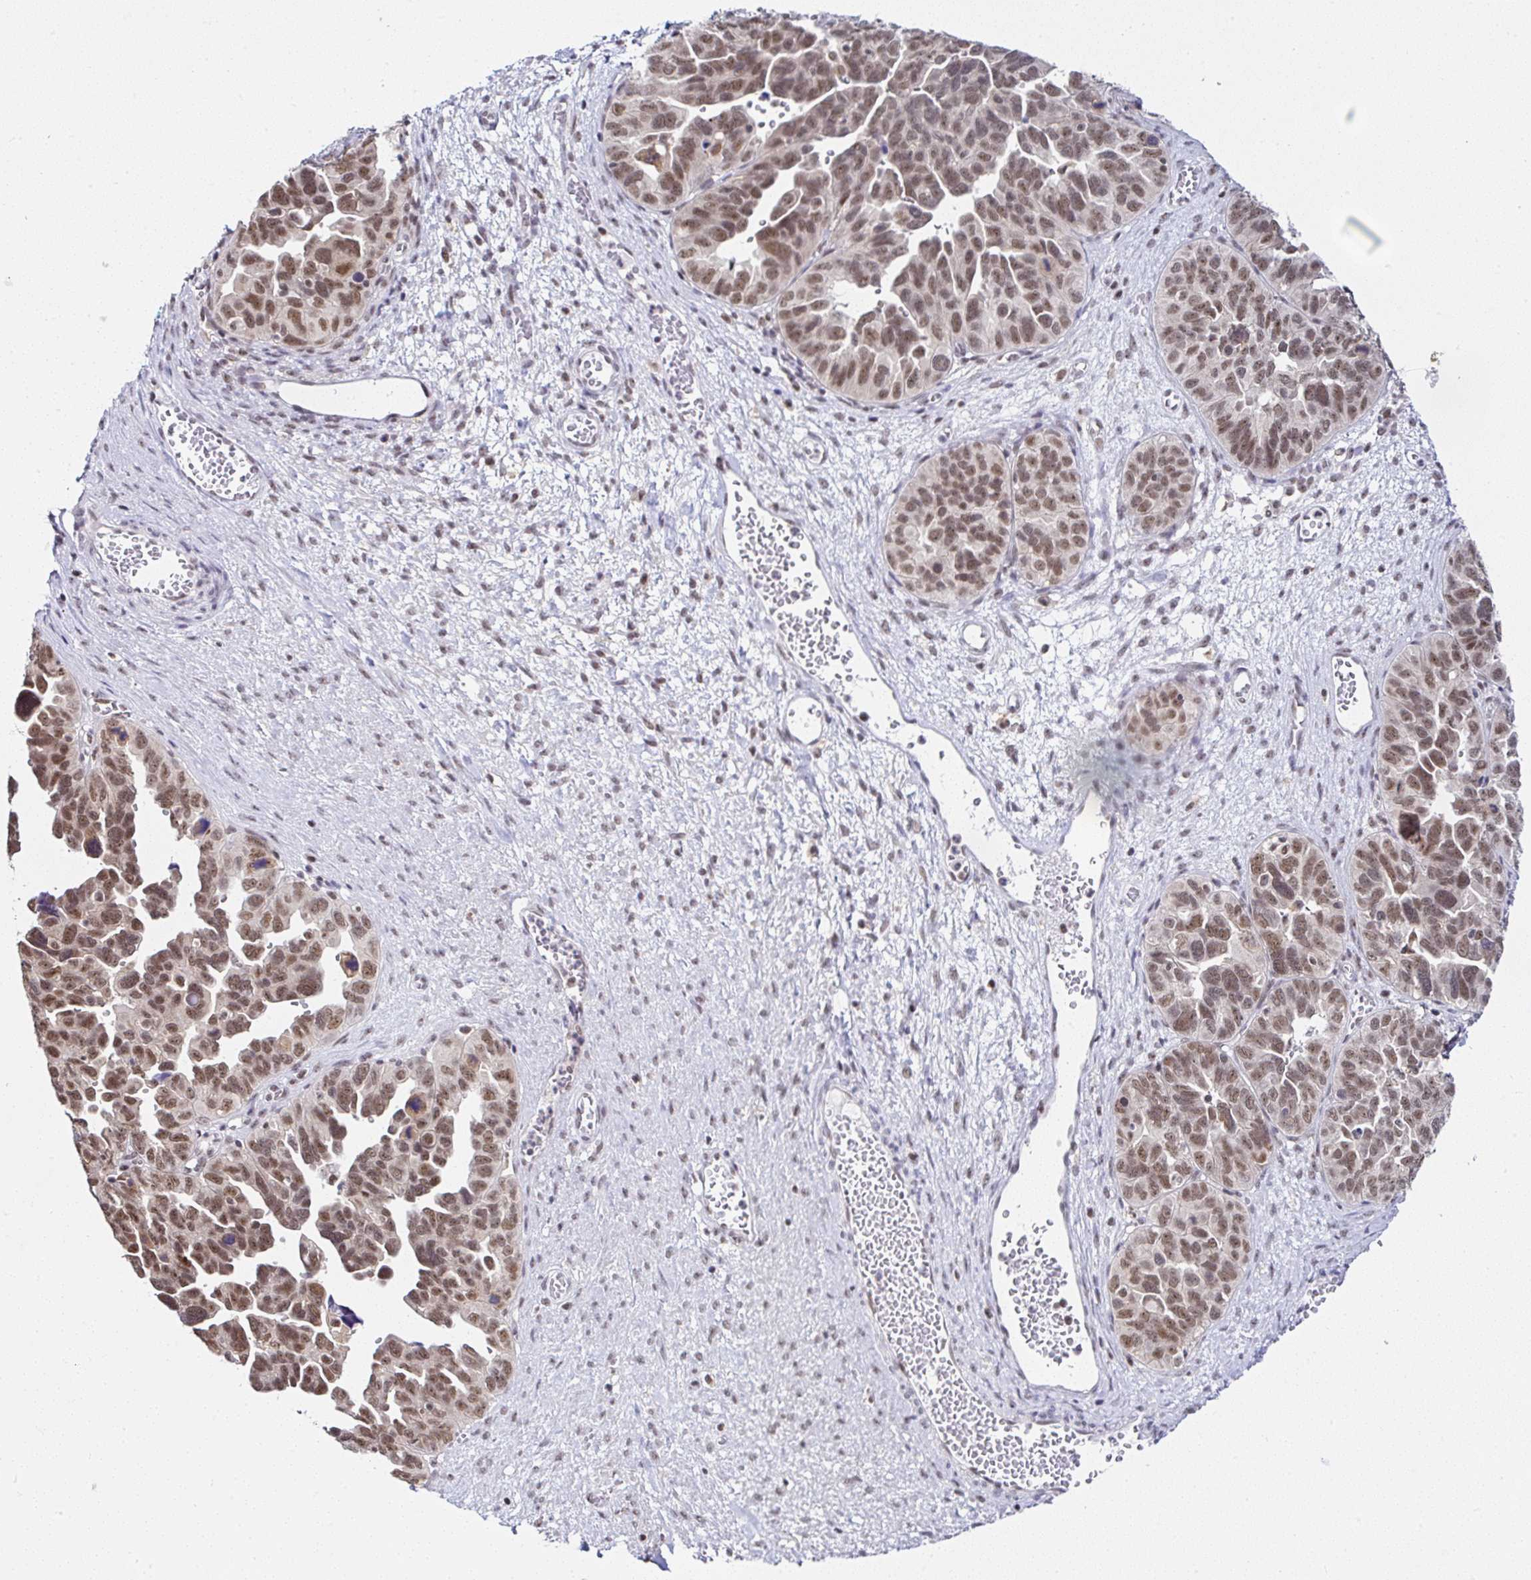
{"staining": {"intensity": "moderate", "quantity": ">75%", "location": "nuclear"}, "tissue": "ovarian cancer", "cell_type": "Tumor cells", "image_type": "cancer", "snomed": [{"axis": "morphology", "description": "Cystadenocarcinoma, serous, NOS"}, {"axis": "topography", "description": "Ovary"}], "caption": "DAB (3,3'-diaminobenzidine) immunohistochemical staining of ovarian cancer displays moderate nuclear protein expression in about >75% of tumor cells.", "gene": "PTPN2", "patient": {"sex": "female", "age": 64}}